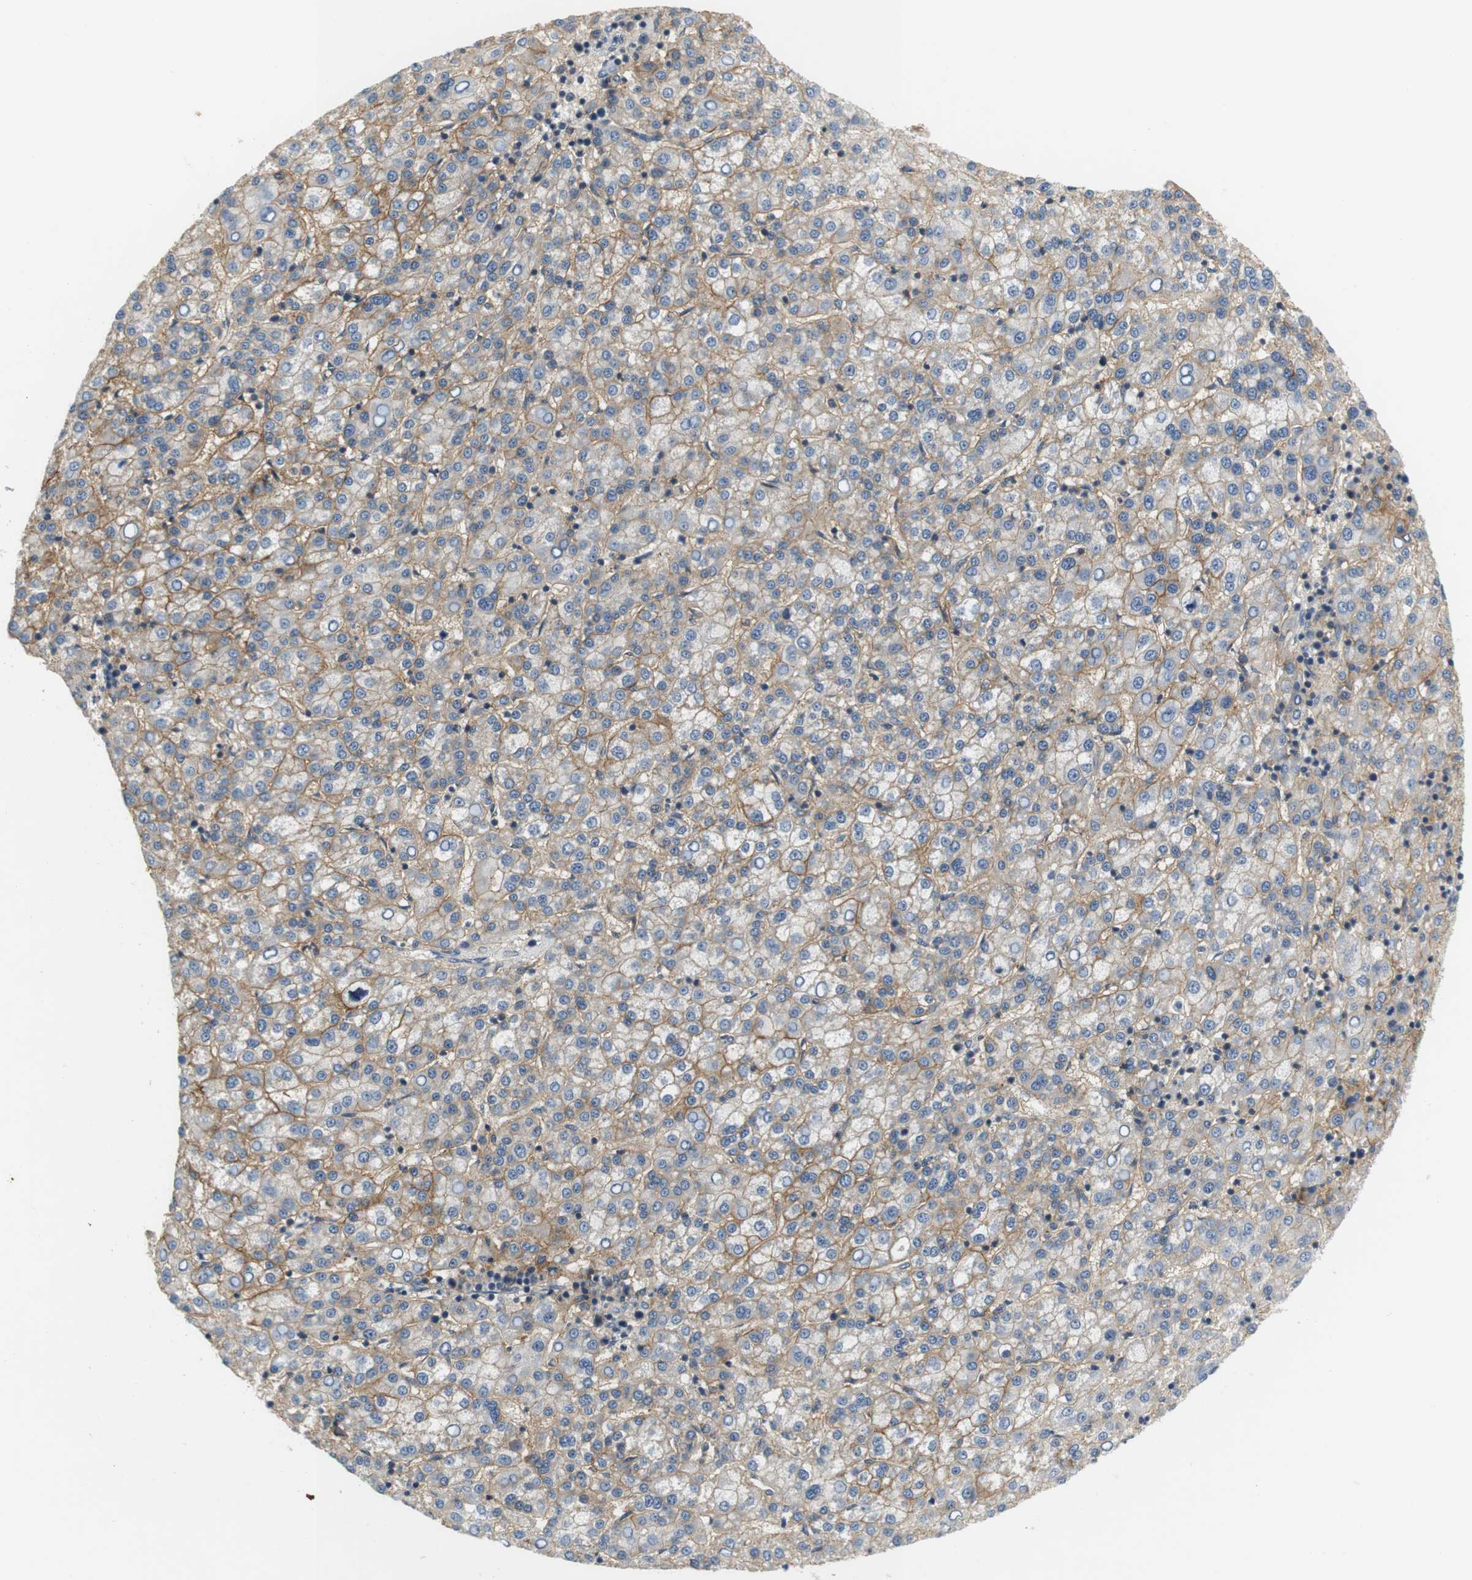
{"staining": {"intensity": "weak", "quantity": "25%-75%", "location": "cytoplasmic/membranous"}, "tissue": "liver cancer", "cell_type": "Tumor cells", "image_type": "cancer", "snomed": [{"axis": "morphology", "description": "Carcinoma, Hepatocellular, NOS"}, {"axis": "topography", "description": "Liver"}], "caption": "A brown stain labels weak cytoplasmic/membranous positivity of a protein in human liver hepatocellular carcinoma tumor cells.", "gene": "SLC30A1", "patient": {"sex": "female", "age": 58}}